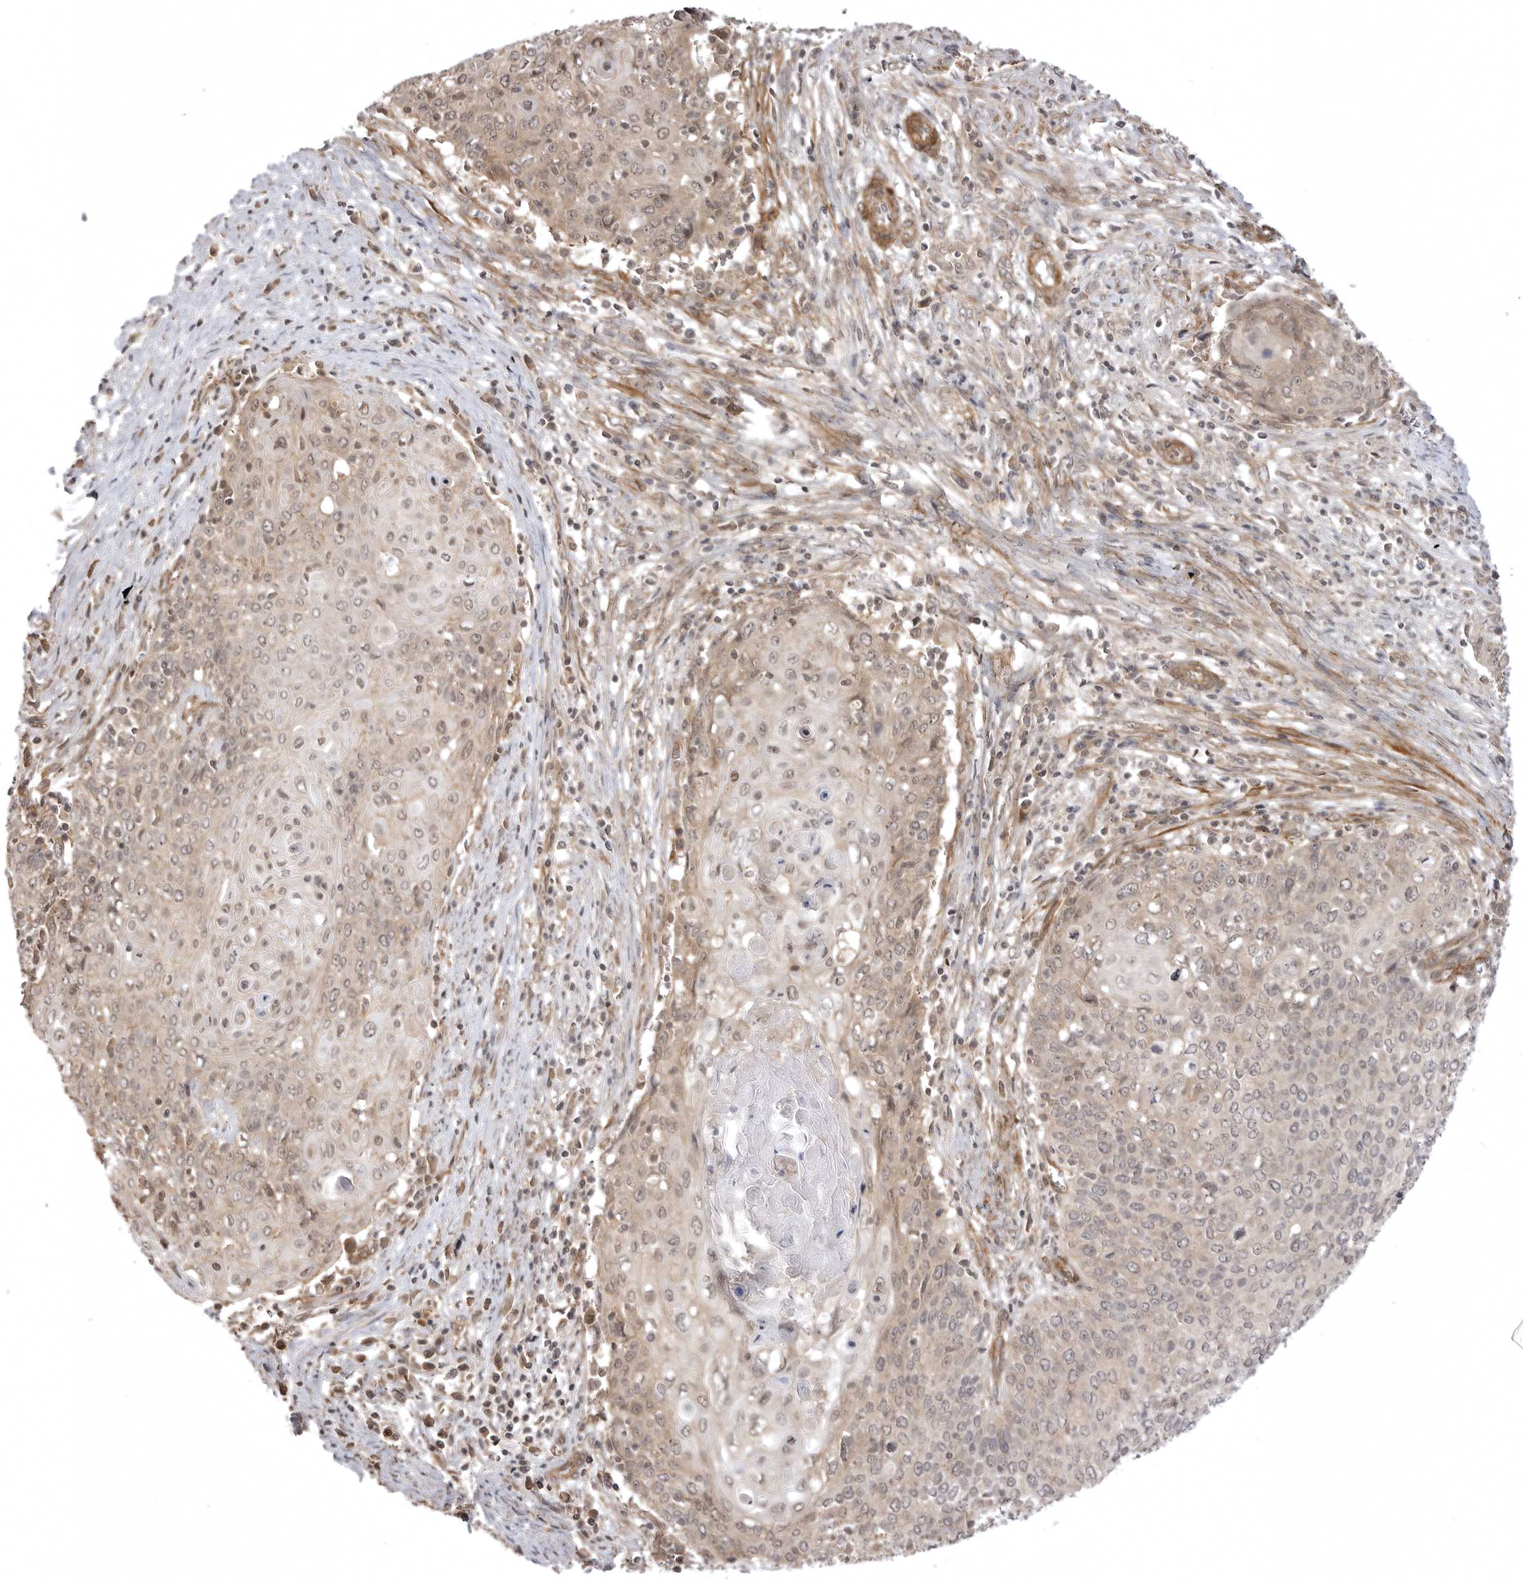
{"staining": {"intensity": "weak", "quantity": "<25%", "location": "cytoplasmic/membranous"}, "tissue": "cervical cancer", "cell_type": "Tumor cells", "image_type": "cancer", "snomed": [{"axis": "morphology", "description": "Squamous cell carcinoma, NOS"}, {"axis": "topography", "description": "Cervix"}], "caption": "Protein analysis of cervical squamous cell carcinoma reveals no significant staining in tumor cells. The staining is performed using DAB brown chromogen with nuclei counter-stained in using hematoxylin.", "gene": "SORBS1", "patient": {"sex": "female", "age": 39}}